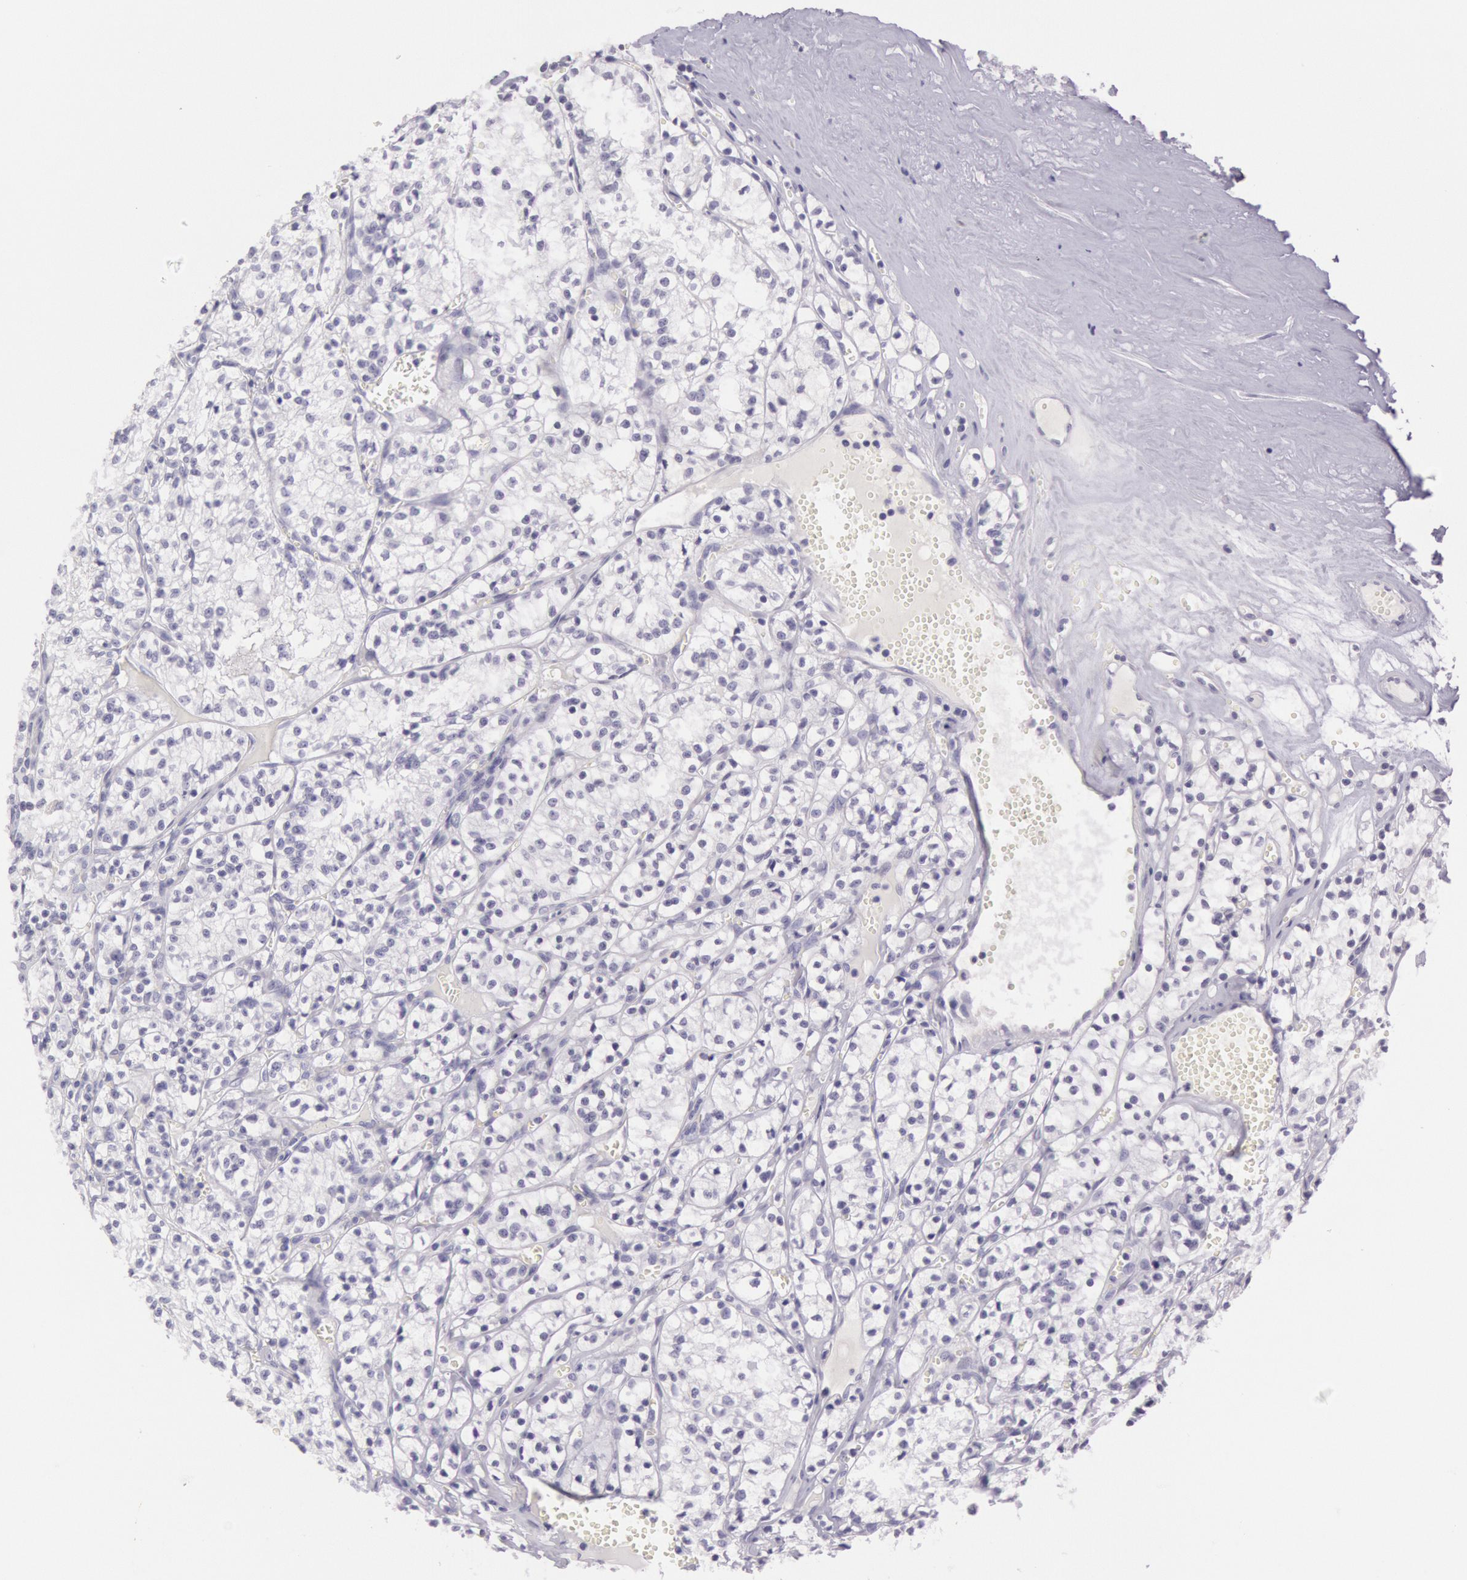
{"staining": {"intensity": "negative", "quantity": "none", "location": "none"}, "tissue": "renal cancer", "cell_type": "Tumor cells", "image_type": "cancer", "snomed": [{"axis": "morphology", "description": "Adenocarcinoma, NOS"}, {"axis": "topography", "description": "Kidney"}], "caption": "The micrograph demonstrates no significant staining in tumor cells of renal cancer.", "gene": "CKB", "patient": {"sex": "male", "age": 61}}